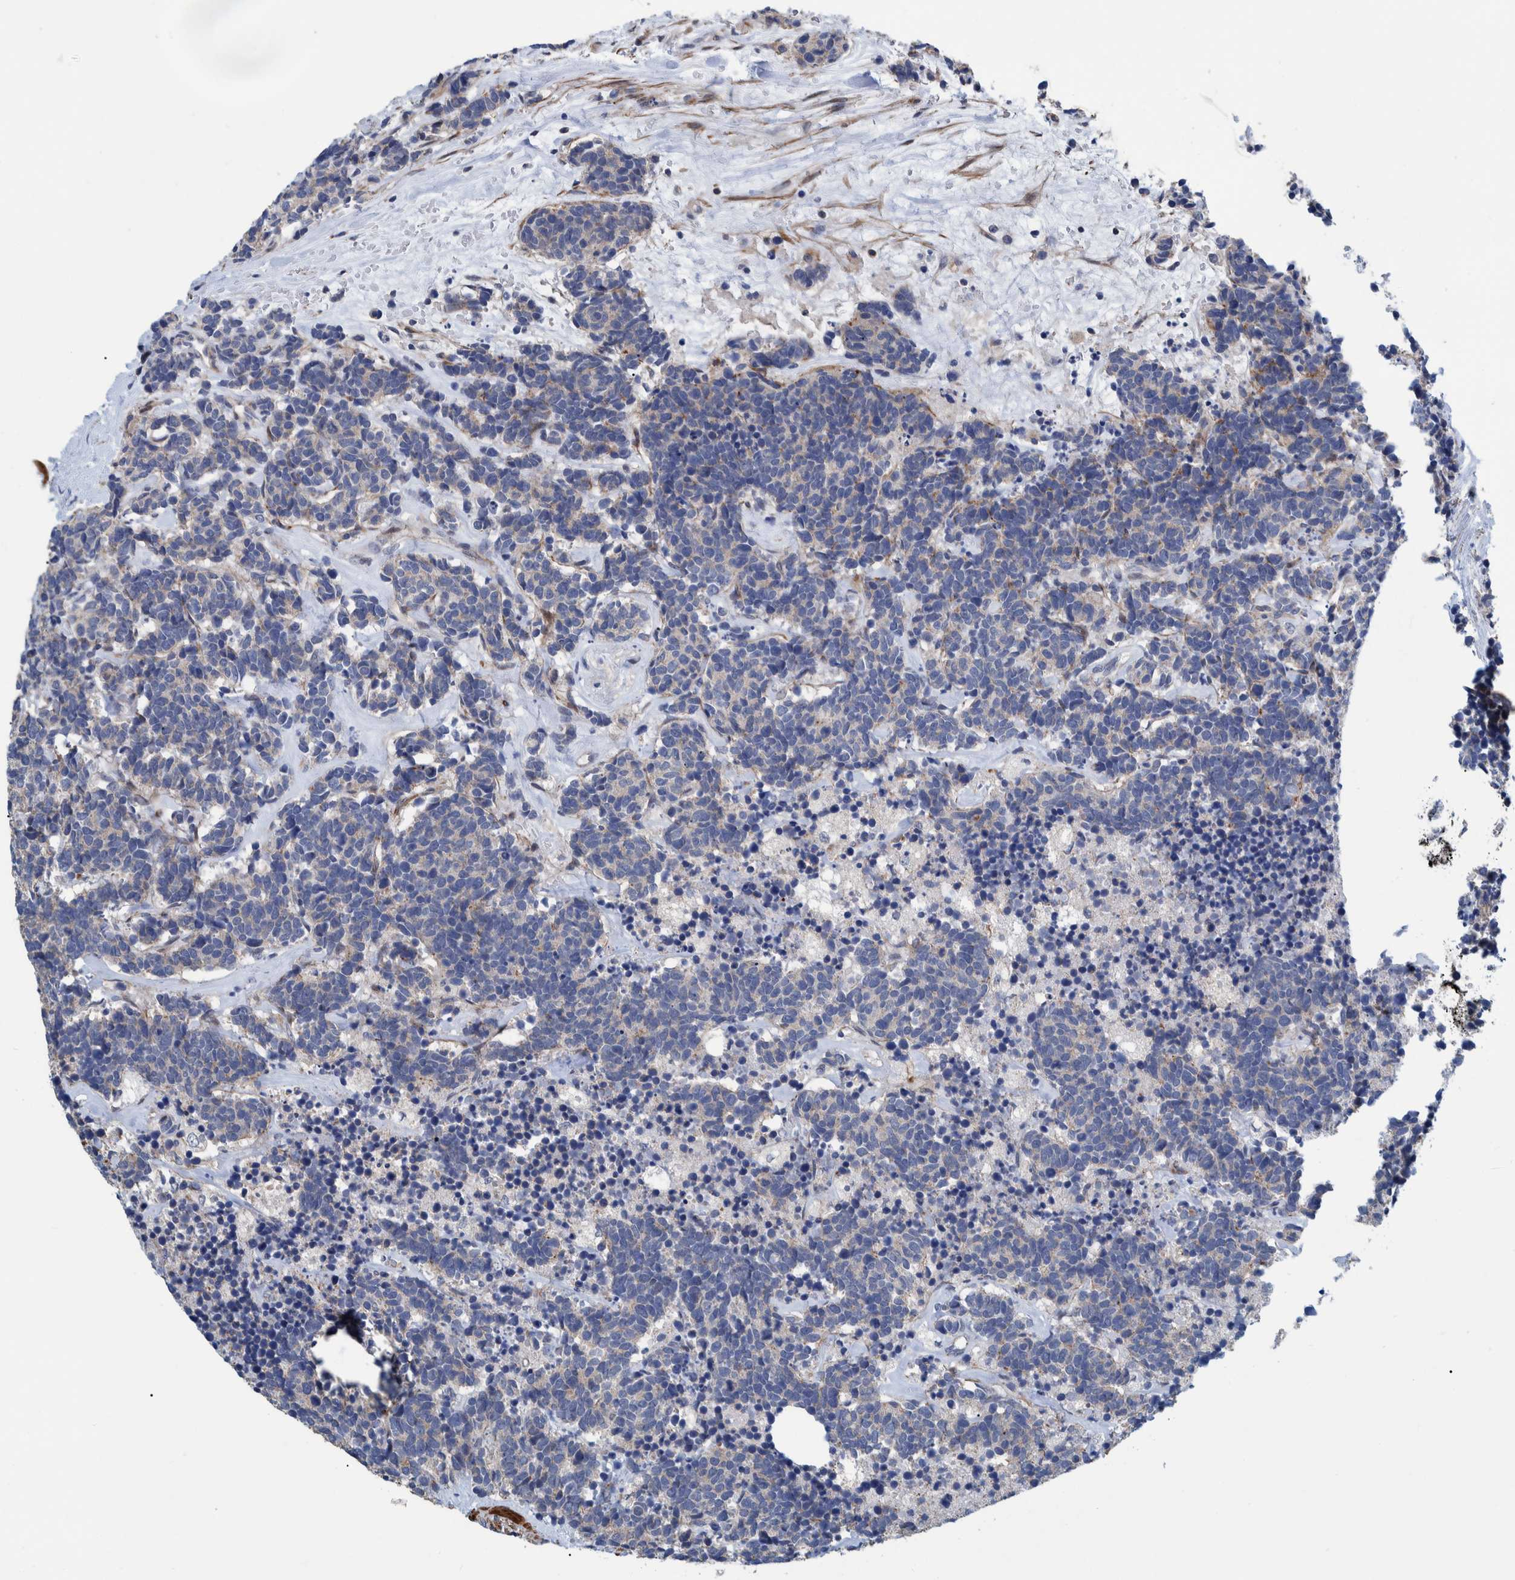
{"staining": {"intensity": "negative", "quantity": "none", "location": "none"}, "tissue": "carcinoid", "cell_type": "Tumor cells", "image_type": "cancer", "snomed": [{"axis": "morphology", "description": "Carcinoma, NOS"}, {"axis": "morphology", "description": "Carcinoid, malignant, NOS"}, {"axis": "topography", "description": "Urinary bladder"}], "caption": "This is a micrograph of immunohistochemistry (IHC) staining of carcinoid, which shows no expression in tumor cells.", "gene": "MKS1", "patient": {"sex": "male", "age": 57}}